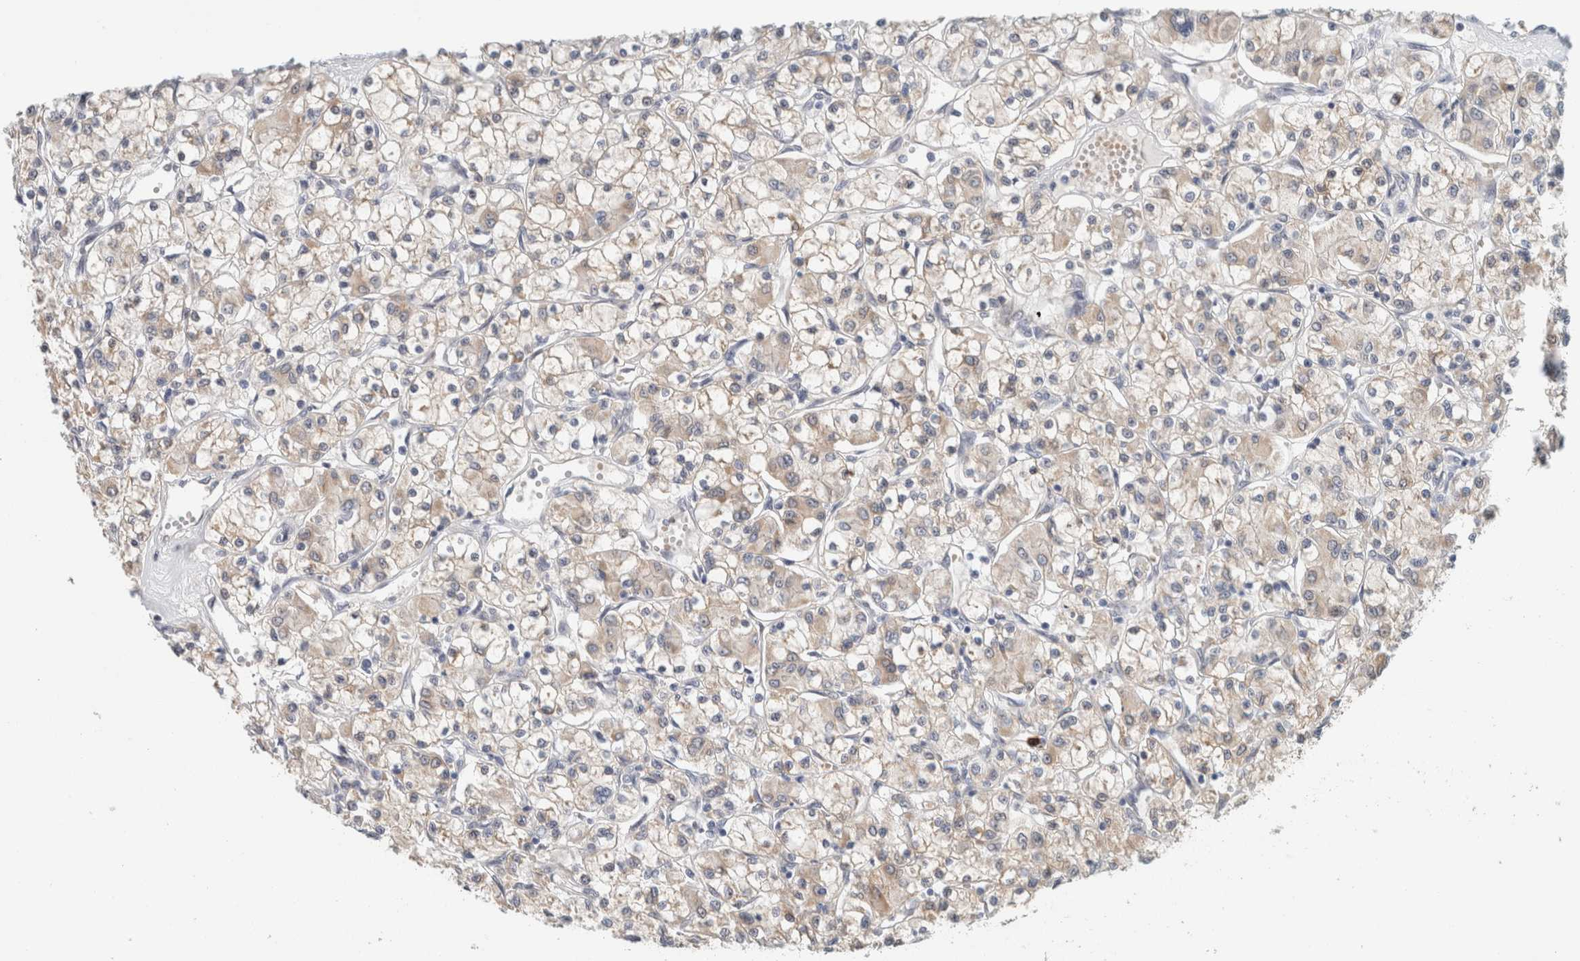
{"staining": {"intensity": "weak", "quantity": "25%-75%", "location": "cytoplasmic/membranous"}, "tissue": "renal cancer", "cell_type": "Tumor cells", "image_type": "cancer", "snomed": [{"axis": "morphology", "description": "Adenocarcinoma, NOS"}, {"axis": "topography", "description": "Kidney"}], "caption": "Immunohistochemistry (IHC) (DAB (3,3'-diaminobenzidine)) staining of human renal cancer demonstrates weak cytoplasmic/membranous protein positivity in approximately 25%-75% of tumor cells. (DAB = brown stain, brightfield microscopy at high magnification).", "gene": "CRAT", "patient": {"sex": "female", "age": 59}}